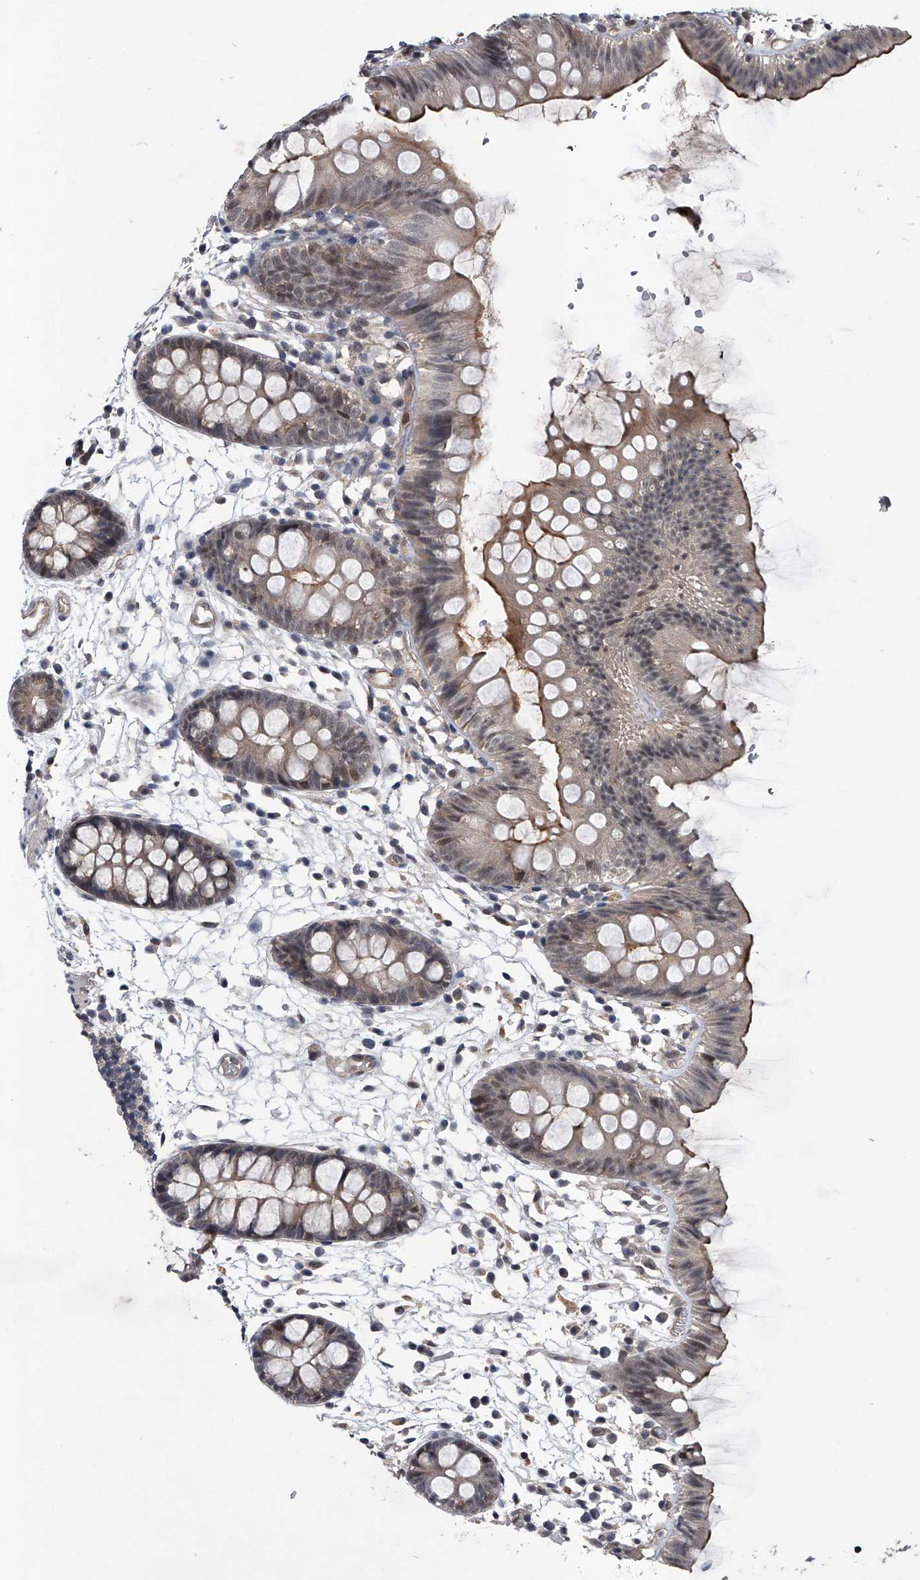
{"staining": {"intensity": "moderate", "quantity": "25%-75%", "location": "cytoplasmic/membranous"}, "tissue": "colon", "cell_type": "Endothelial cells", "image_type": "normal", "snomed": [{"axis": "morphology", "description": "Normal tissue, NOS"}, {"axis": "topography", "description": "Colon"}], "caption": "Immunohistochemistry staining of benign colon, which demonstrates medium levels of moderate cytoplasmic/membranous staining in approximately 25%-75% of endothelial cells indicating moderate cytoplasmic/membranous protein staining. The staining was performed using DAB (brown) for protein detection and nuclei were counterstained in hematoxylin (blue).", "gene": "SLC12A8", "patient": {"sex": "male", "age": 56}}